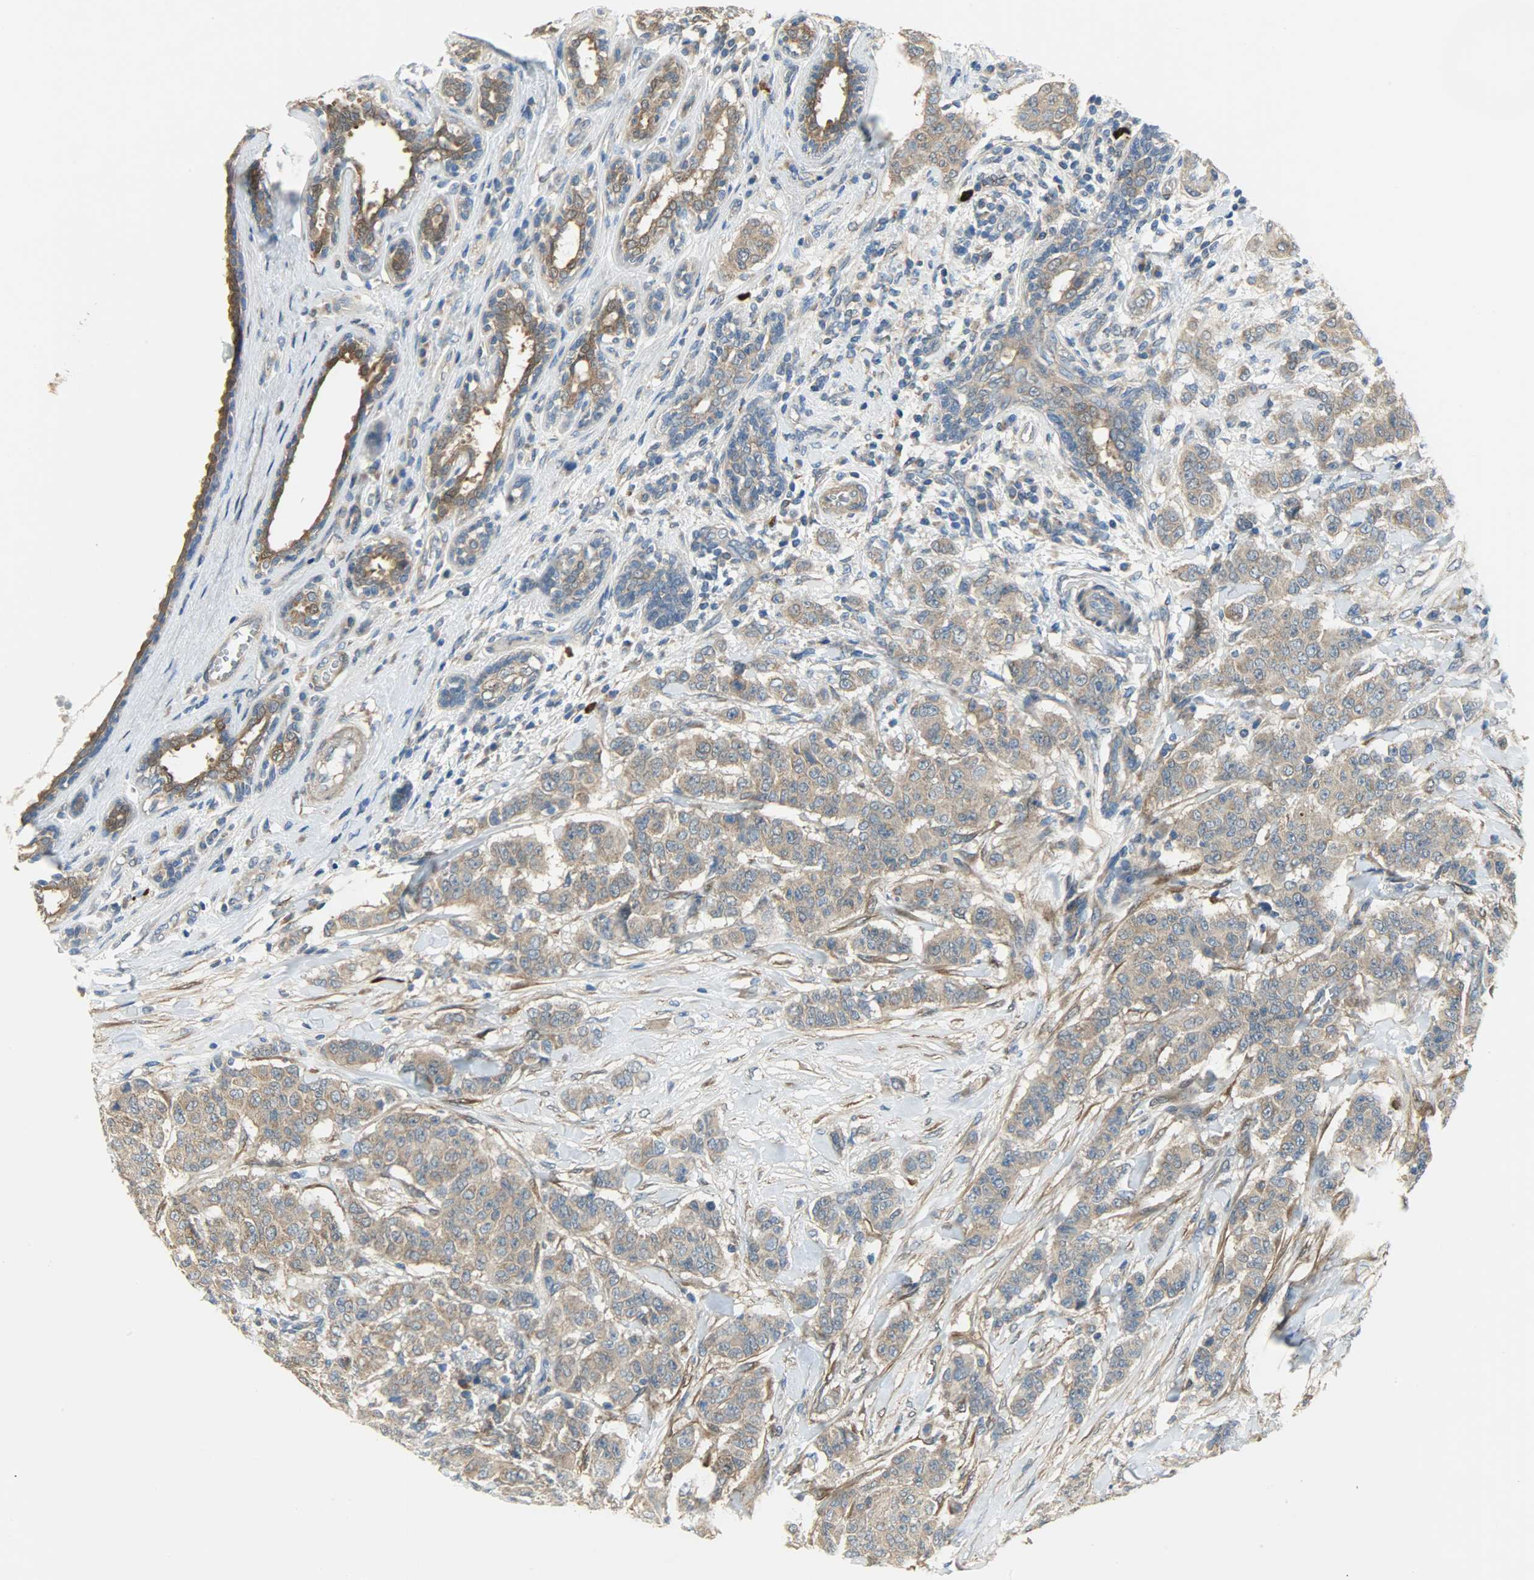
{"staining": {"intensity": "moderate", "quantity": ">75%", "location": "cytoplasmic/membranous"}, "tissue": "breast cancer", "cell_type": "Tumor cells", "image_type": "cancer", "snomed": [{"axis": "morphology", "description": "Duct carcinoma"}, {"axis": "topography", "description": "Breast"}], "caption": "This is a micrograph of IHC staining of breast infiltrating ductal carcinoma, which shows moderate positivity in the cytoplasmic/membranous of tumor cells.", "gene": "C1orf198", "patient": {"sex": "female", "age": 40}}